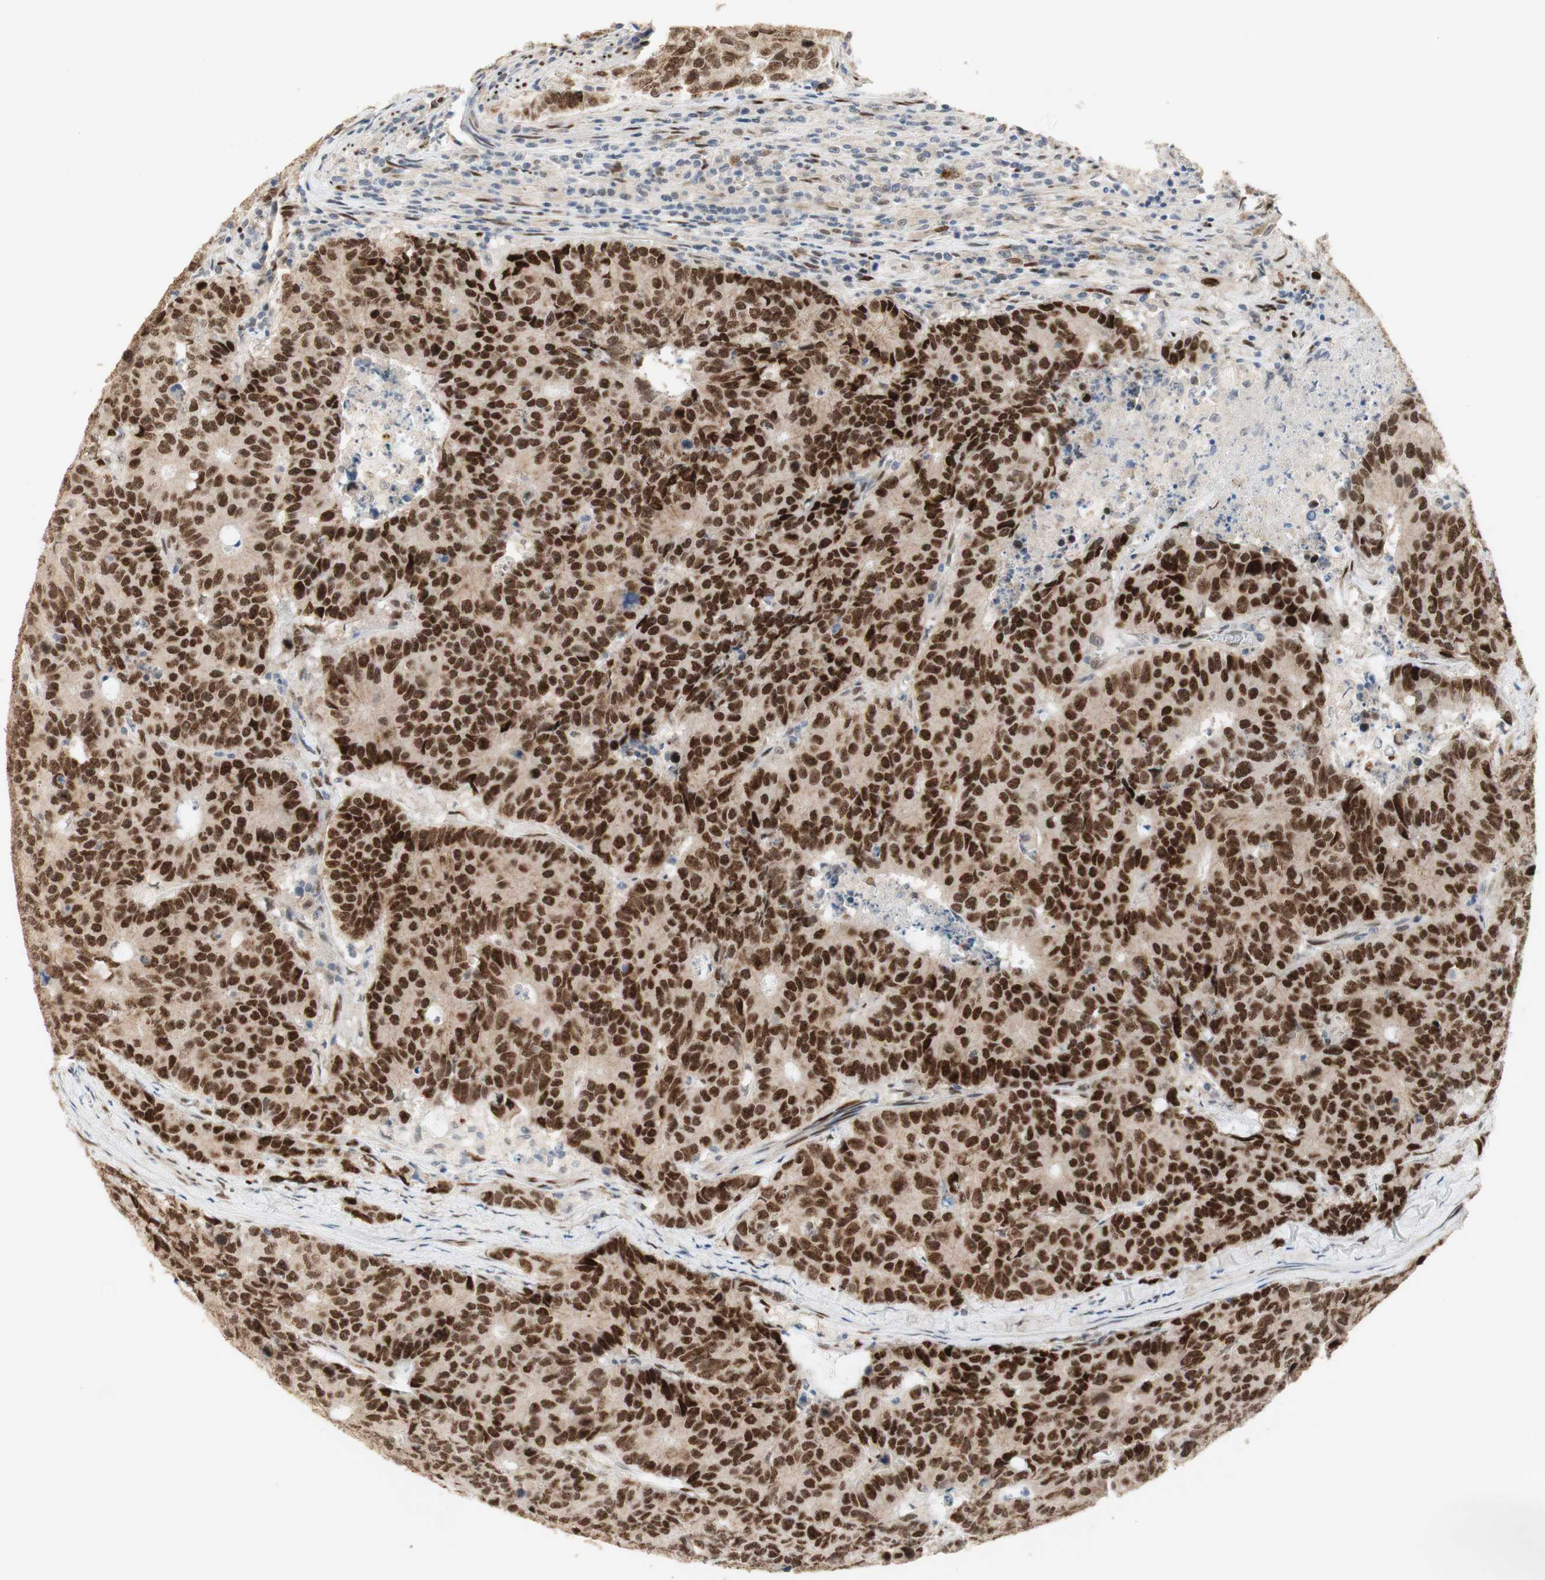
{"staining": {"intensity": "strong", "quantity": ">75%", "location": "nuclear"}, "tissue": "colorectal cancer", "cell_type": "Tumor cells", "image_type": "cancer", "snomed": [{"axis": "morphology", "description": "Adenocarcinoma, NOS"}, {"axis": "topography", "description": "Colon"}], "caption": "Brown immunohistochemical staining in human colorectal adenocarcinoma demonstrates strong nuclear staining in approximately >75% of tumor cells.", "gene": "FOXP1", "patient": {"sex": "female", "age": 86}}